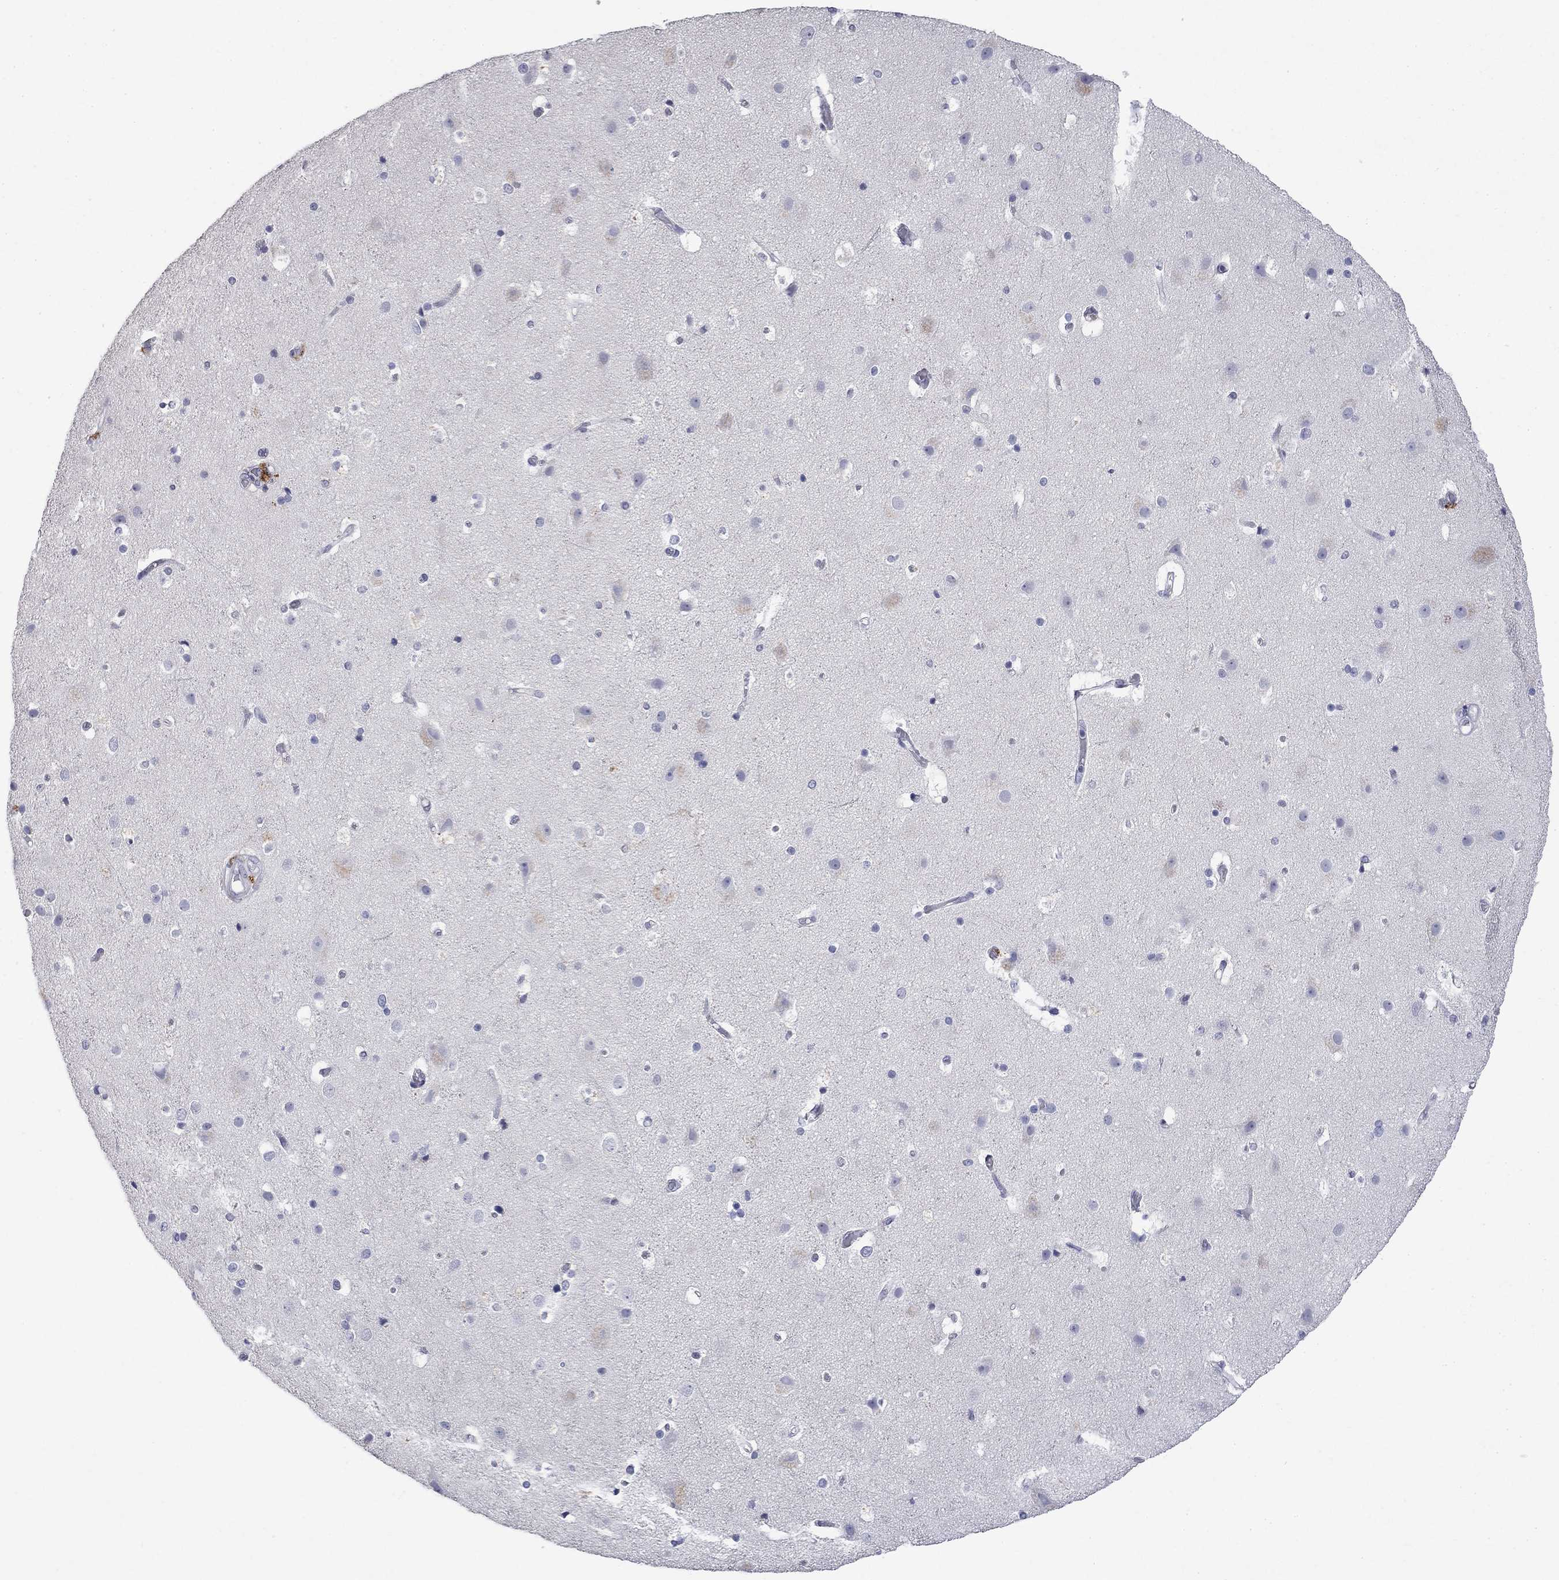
{"staining": {"intensity": "negative", "quantity": "none", "location": "none"}, "tissue": "cerebral cortex", "cell_type": "Endothelial cells", "image_type": "normal", "snomed": [{"axis": "morphology", "description": "Normal tissue, NOS"}, {"axis": "topography", "description": "Cerebral cortex"}], "caption": "Immunohistochemistry (IHC) of normal human cerebral cortex demonstrates no positivity in endothelial cells.", "gene": "SLC51A", "patient": {"sex": "female", "age": 52}}